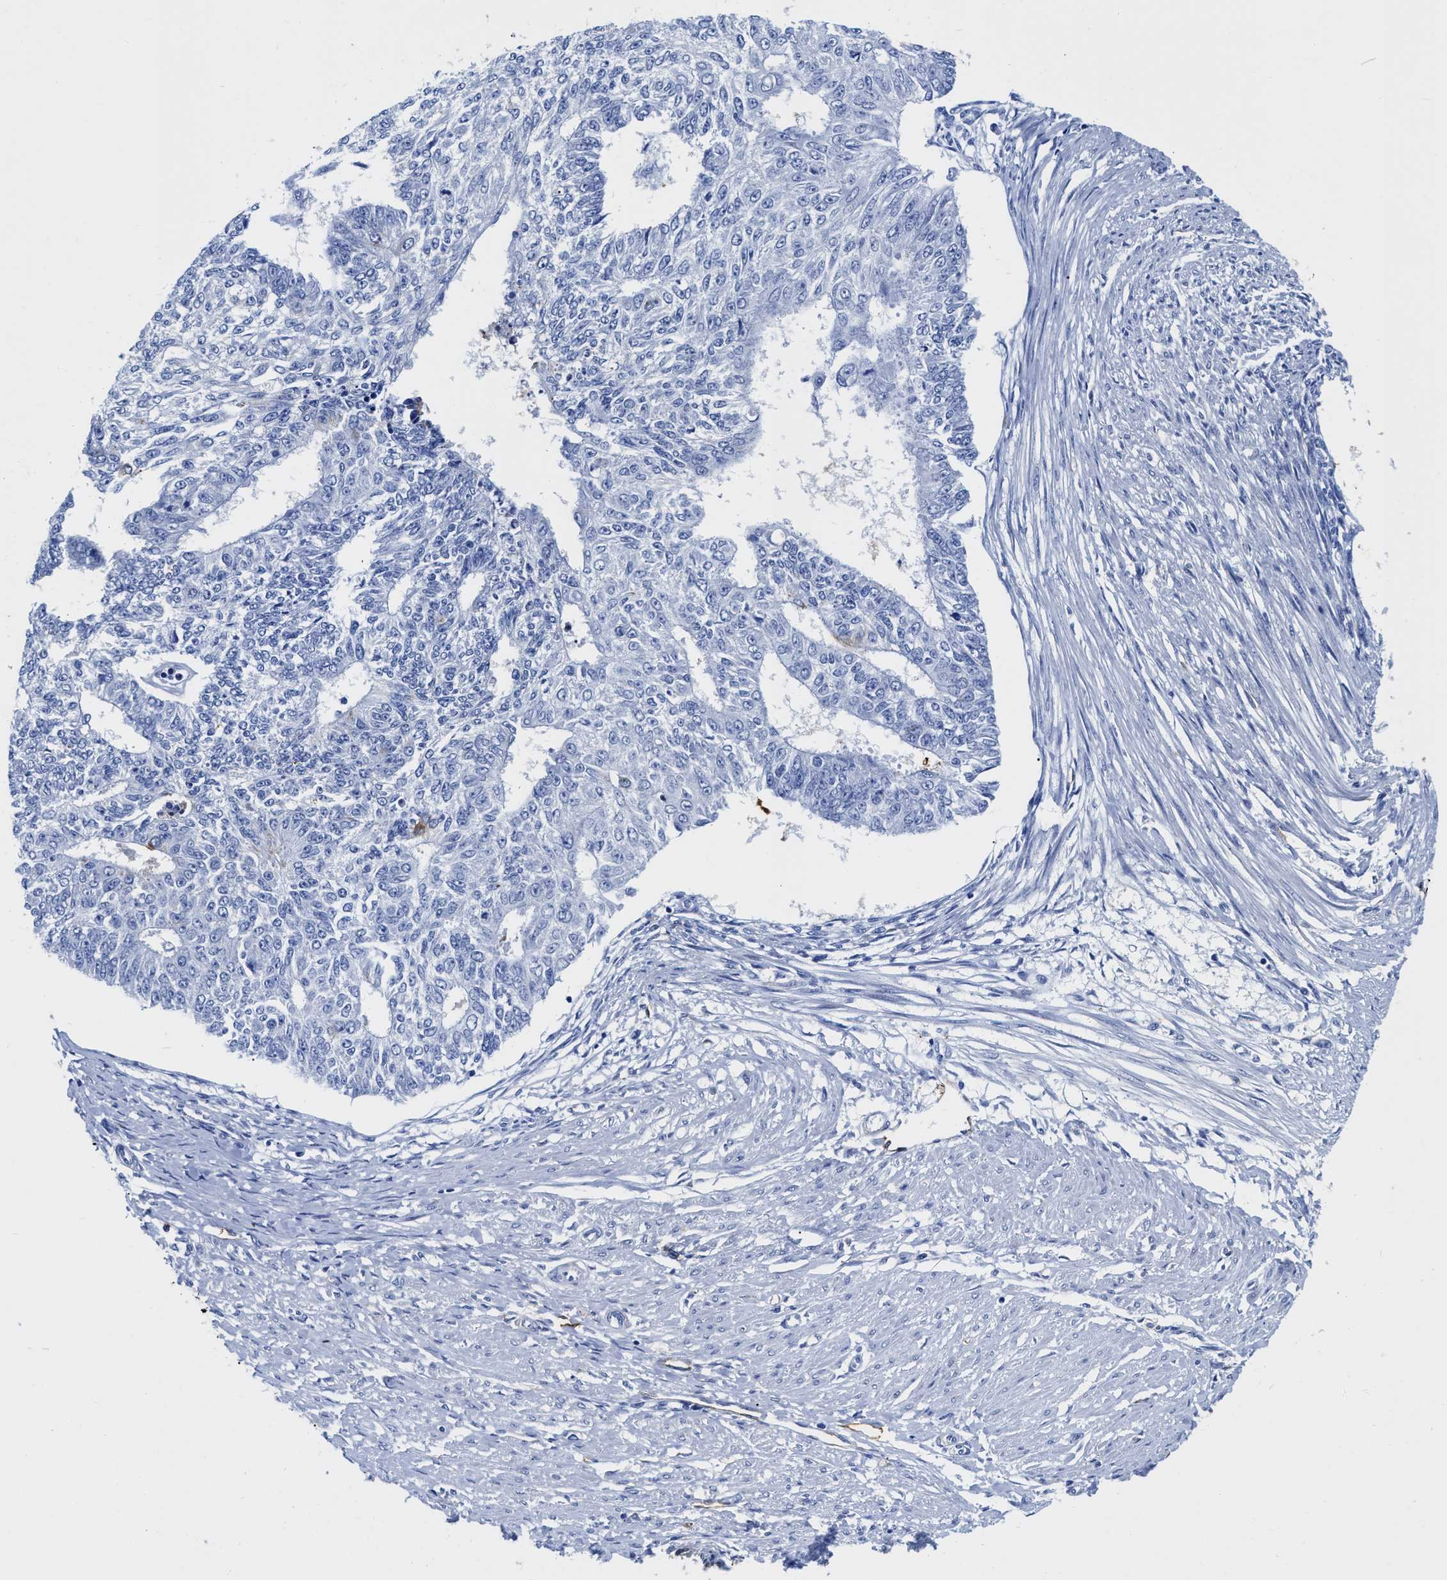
{"staining": {"intensity": "negative", "quantity": "none", "location": "none"}, "tissue": "endometrial cancer", "cell_type": "Tumor cells", "image_type": "cancer", "snomed": [{"axis": "morphology", "description": "Adenocarcinoma, NOS"}, {"axis": "topography", "description": "Endometrium"}], "caption": "A micrograph of human endometrial cancer is negative for staining in tumor cells. (Brightfield microscopy of DAB (3,3'-diaminobenzidine) IHC at high magnification).", "gene": "TVP23B", "patient": {"sex": "female", "age": 32}}